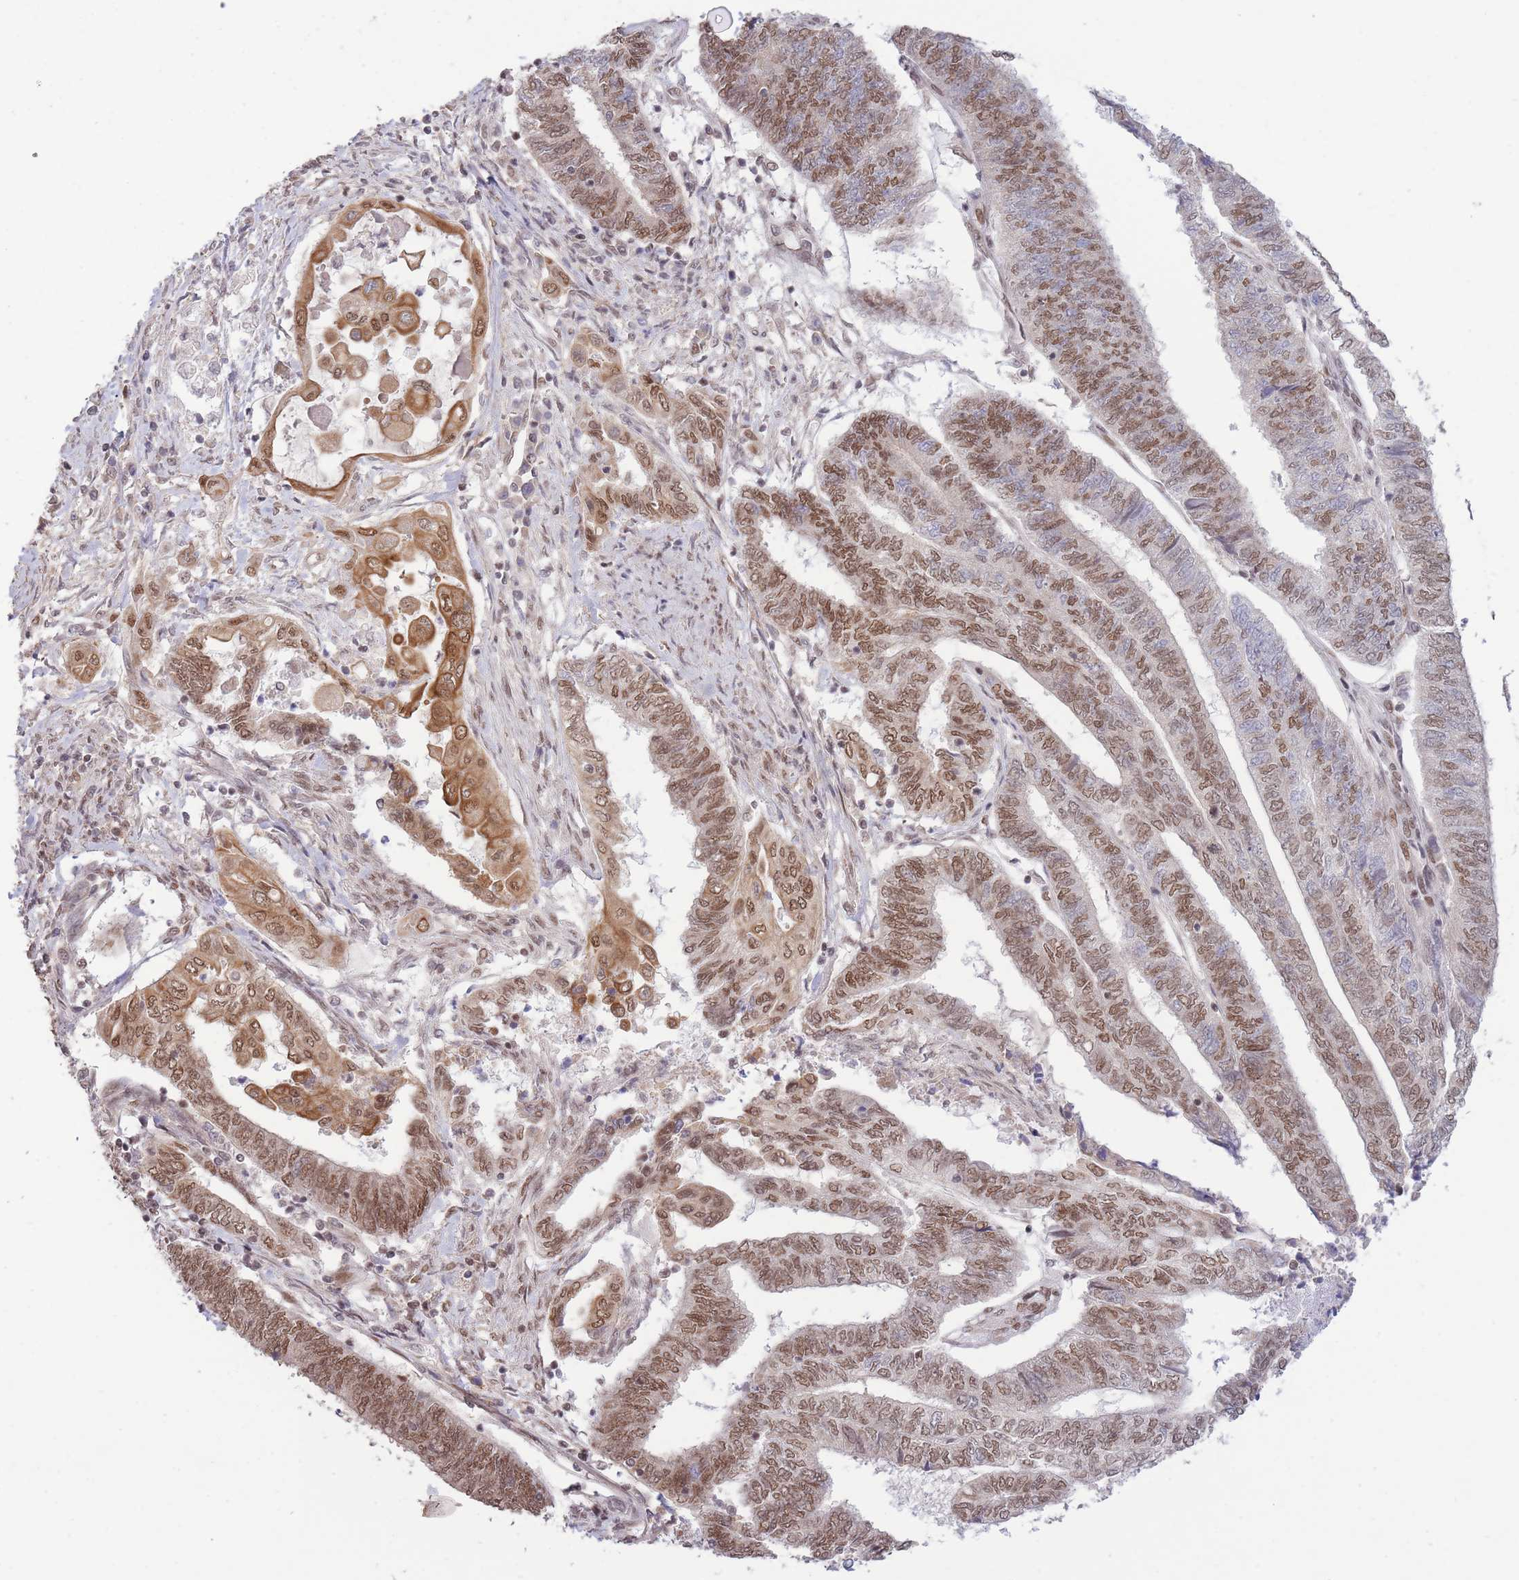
{"staining": {"intensity": "moderate", "quantity": ">75%", "location": "cytoplasmic/membranous,nuclear"}, "tissue": "endometrial cancer", "cell_type": "Tumor cells", "image_type": "cancer", "snomed": [{"axis": "morphology", "description": "Adenocarcinoma, NOS"}, {"axis": "topography", "description": "Uterus"}, {"axis": "topography", "description": "Endometrium"}], "caption": "Human endometrial cancer (adenocarcinoma) stained for a protein (brown) displays moderate cytoplasmic/membranous and nuclear positive positivity in about >75% of tumor cells.", "gene": "CARD8", "patient": {"sex": "female", "age": 70}}